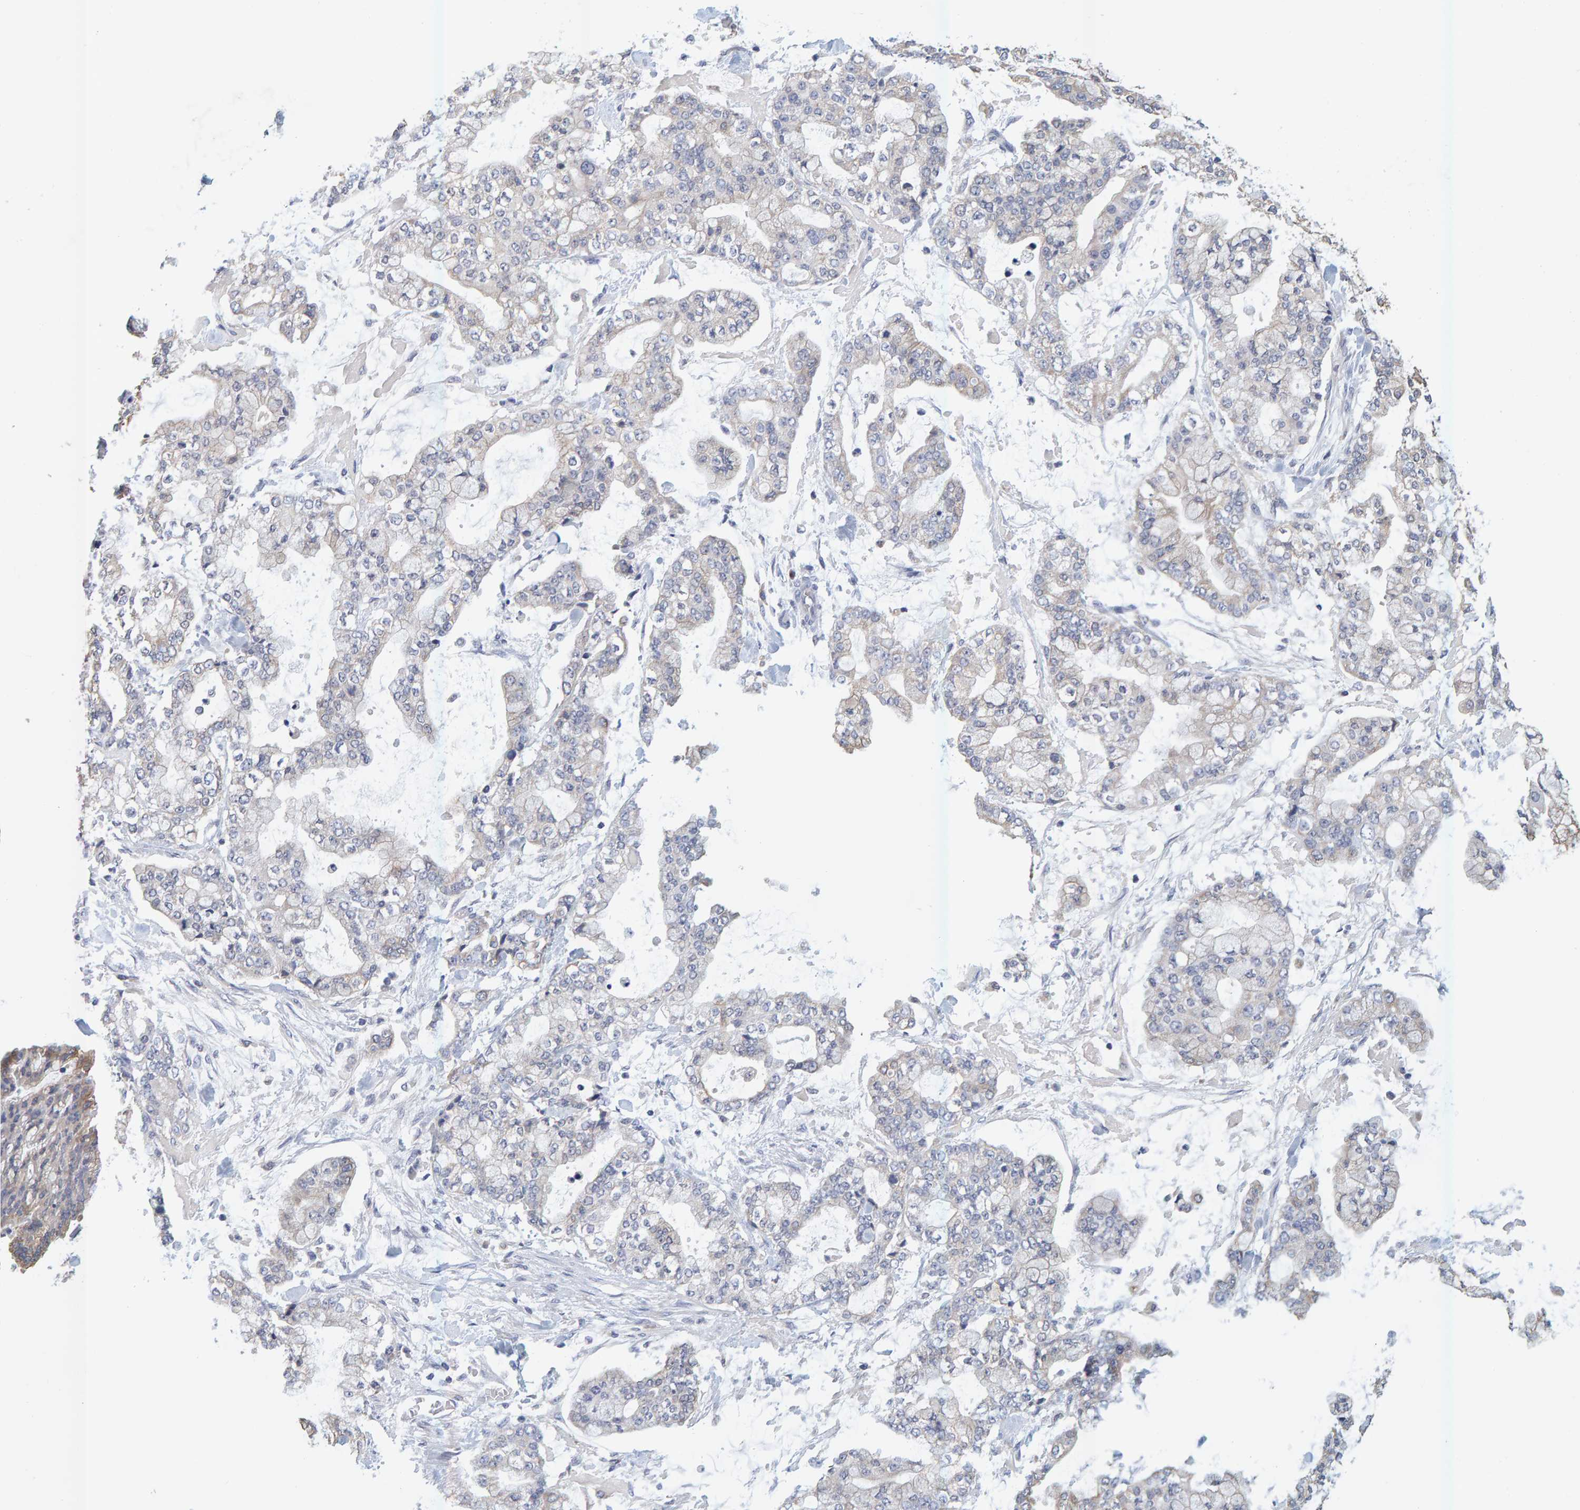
{"staining": {"intensity": "negative", "quantity": "none", "location": "none"}, "tissue": "stomach cancer", "cell_type": "Tumor cells", "image_type": "cancer", "snomed": [{"axis": "morphology", "description": "Normal tissue, NOS"}, {"axis": "morphology", "description": "Adenocarcinoma, NOS"}, {"axis": "topography", "description": "Stomach, upper"}, {"axis": "topography", "description": "Stomach"}], "caption": "Image shows no significant protein expression in tumor cells of adenocarcinoma (stomach).", "gene": "SGPL1", "patient": {"sex": "male", "age": 76}}